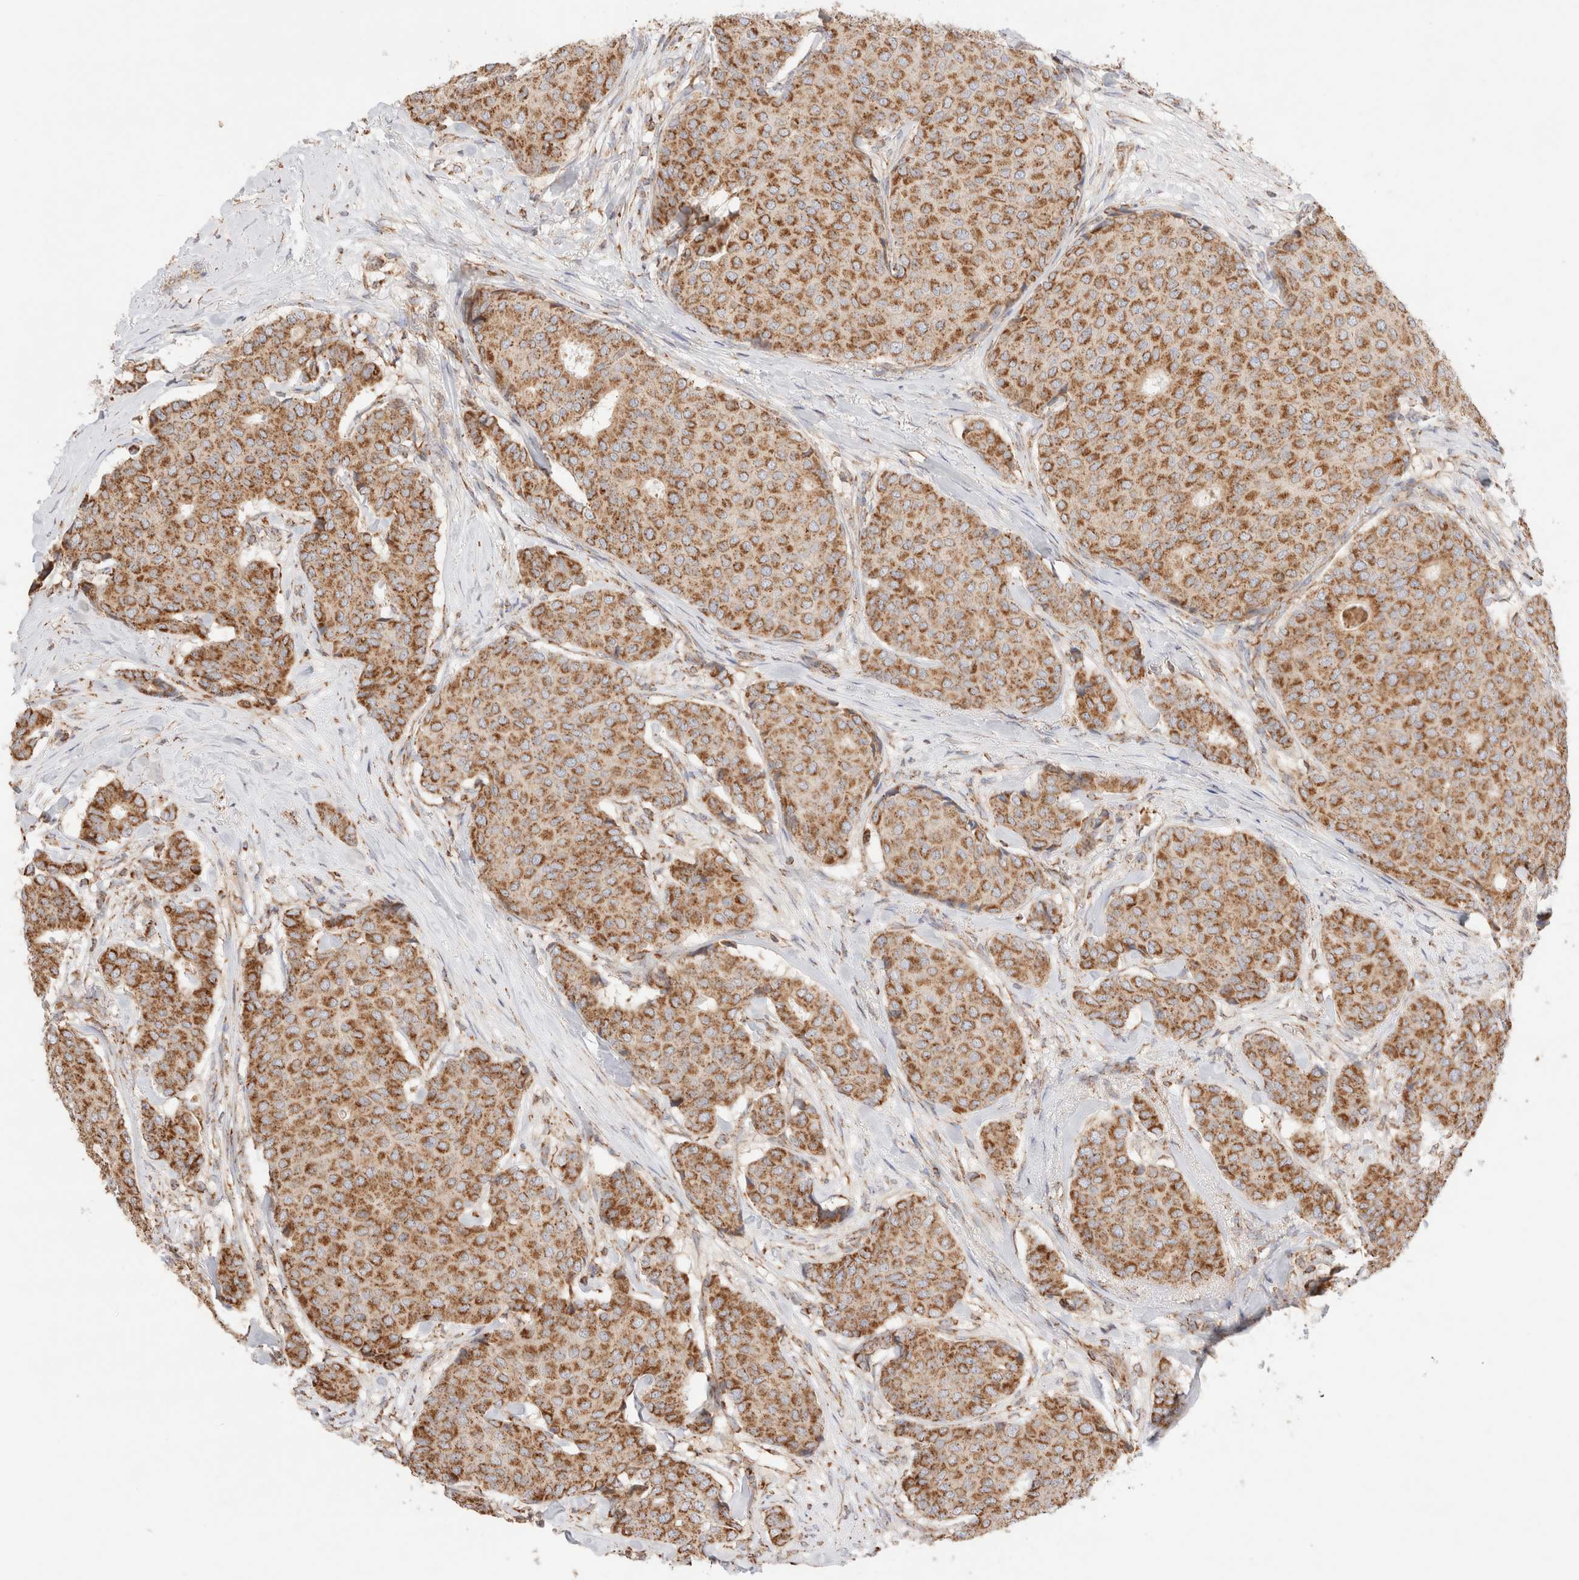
{"staining": {"intensity": "moderate", "quantity": ">75%", "location": "cytoplasmic/membranous"}, "tissue": "breast cancer", "cell_type": "Tumor cells", "image_type": "cancer", "snomed": [{"axis": "morphology", "description": "Duct carcinoma"}, {"axis": "topography", "description": "Breast"}], "caption": "Protein staining of breast invasive ductal carcinoma tissue demonstrates moderate cytoplasmic/membranous positivity in about >75% of tumor cells.", "gene": "TMPPE", "patient": {"sex": "female", "age": 75}}